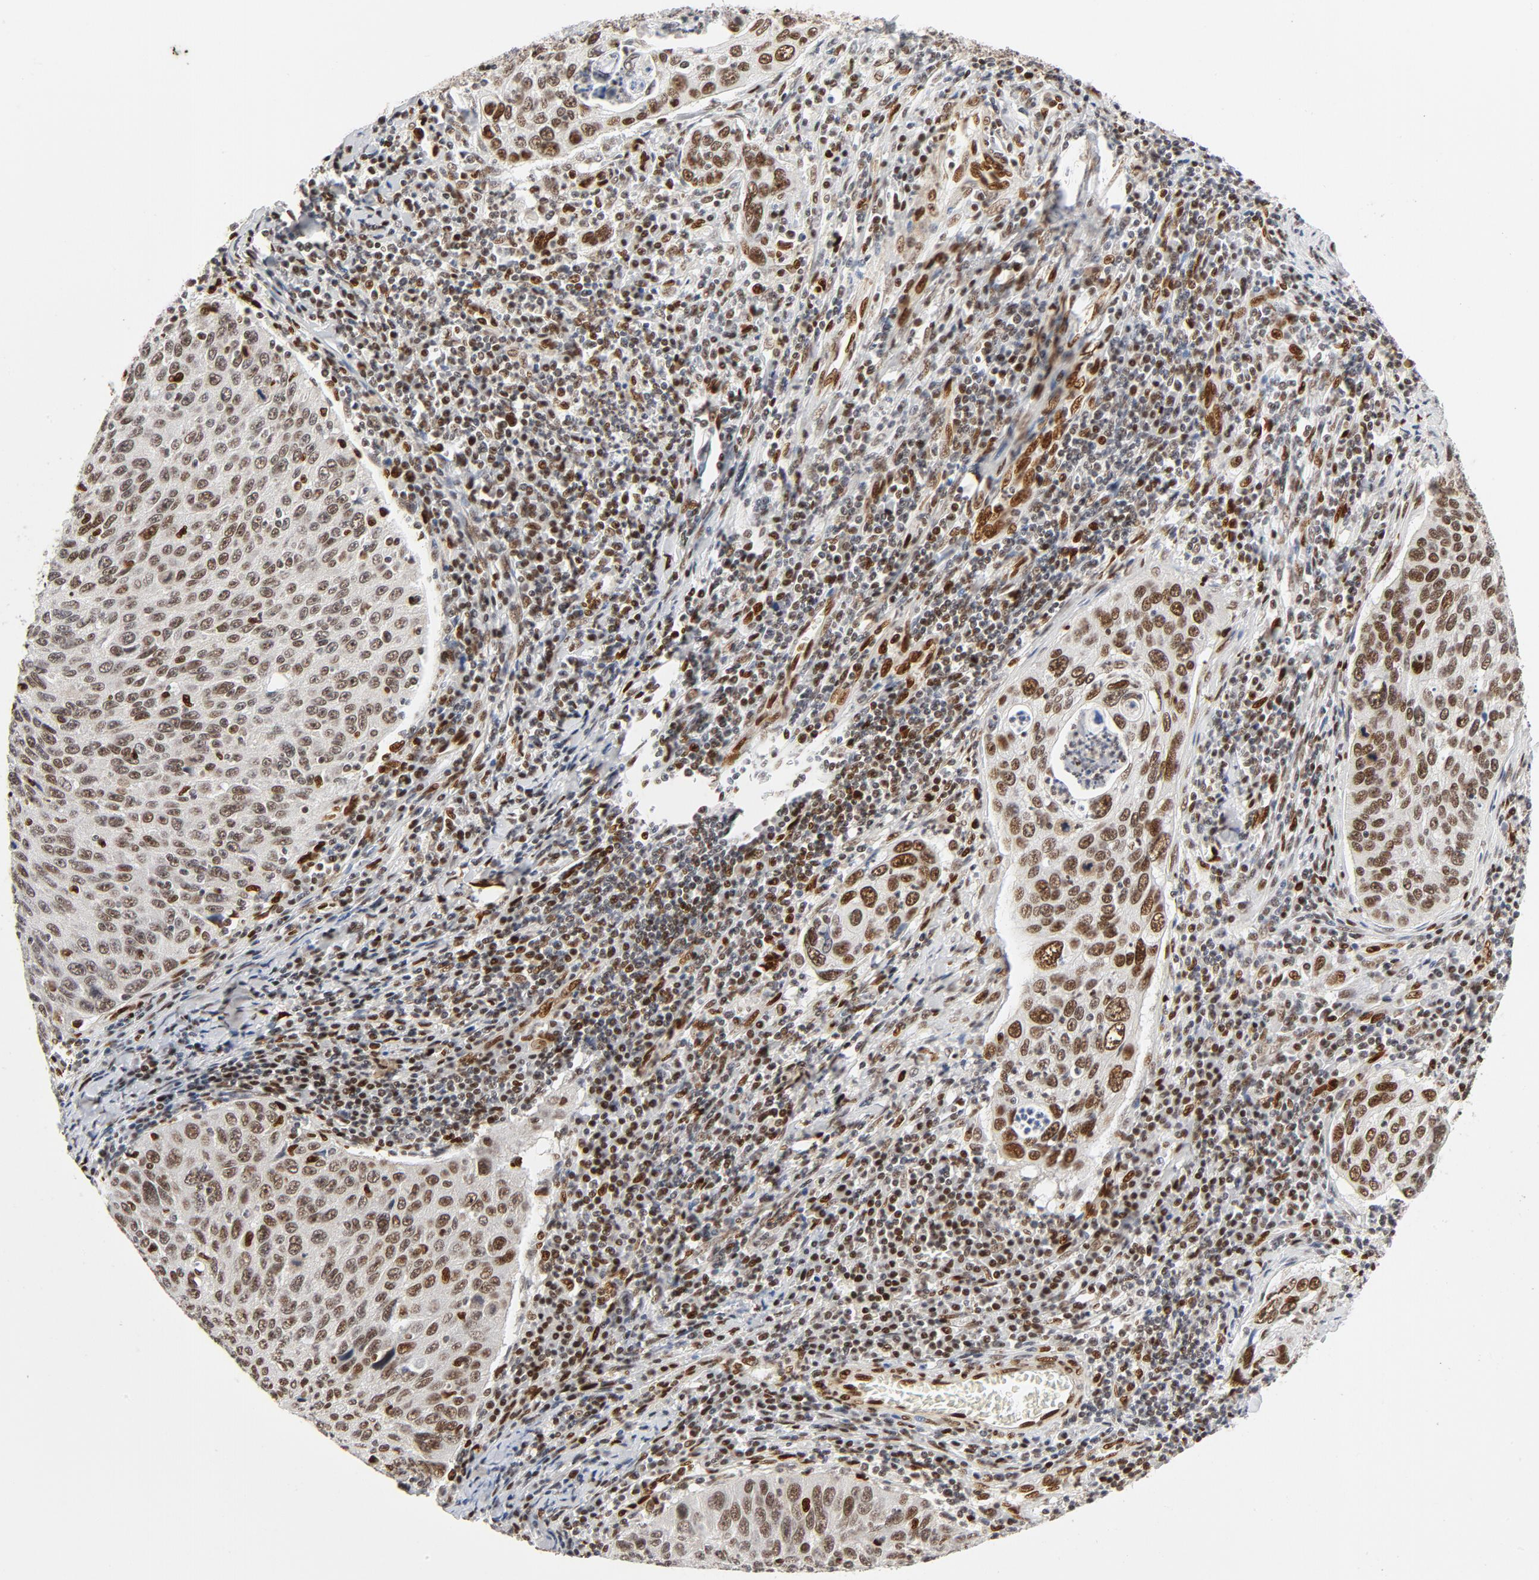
{"staining": {"intensity": "moderate", "quantity": "25%-75%", "location": "nuclear"}, "tissue": "cervical cancer", "cell_type": "Tumor cells", "image_type": "cancer", "snomed": [{"axis": "morphology", "description": "Squamous cell carcinoma, NOS"}, {"axis": "topography", "description": "Cervix"}], "caption": "This histopathology image reveals immunohistochemistry staining of human cervical cancer (squamous cell carcinoma), with medium moderate nuclear positivity in about 25%-75% of tumor cells.", "gene": "MEF2A", "patient": {"sex": "female", "age": 53}}